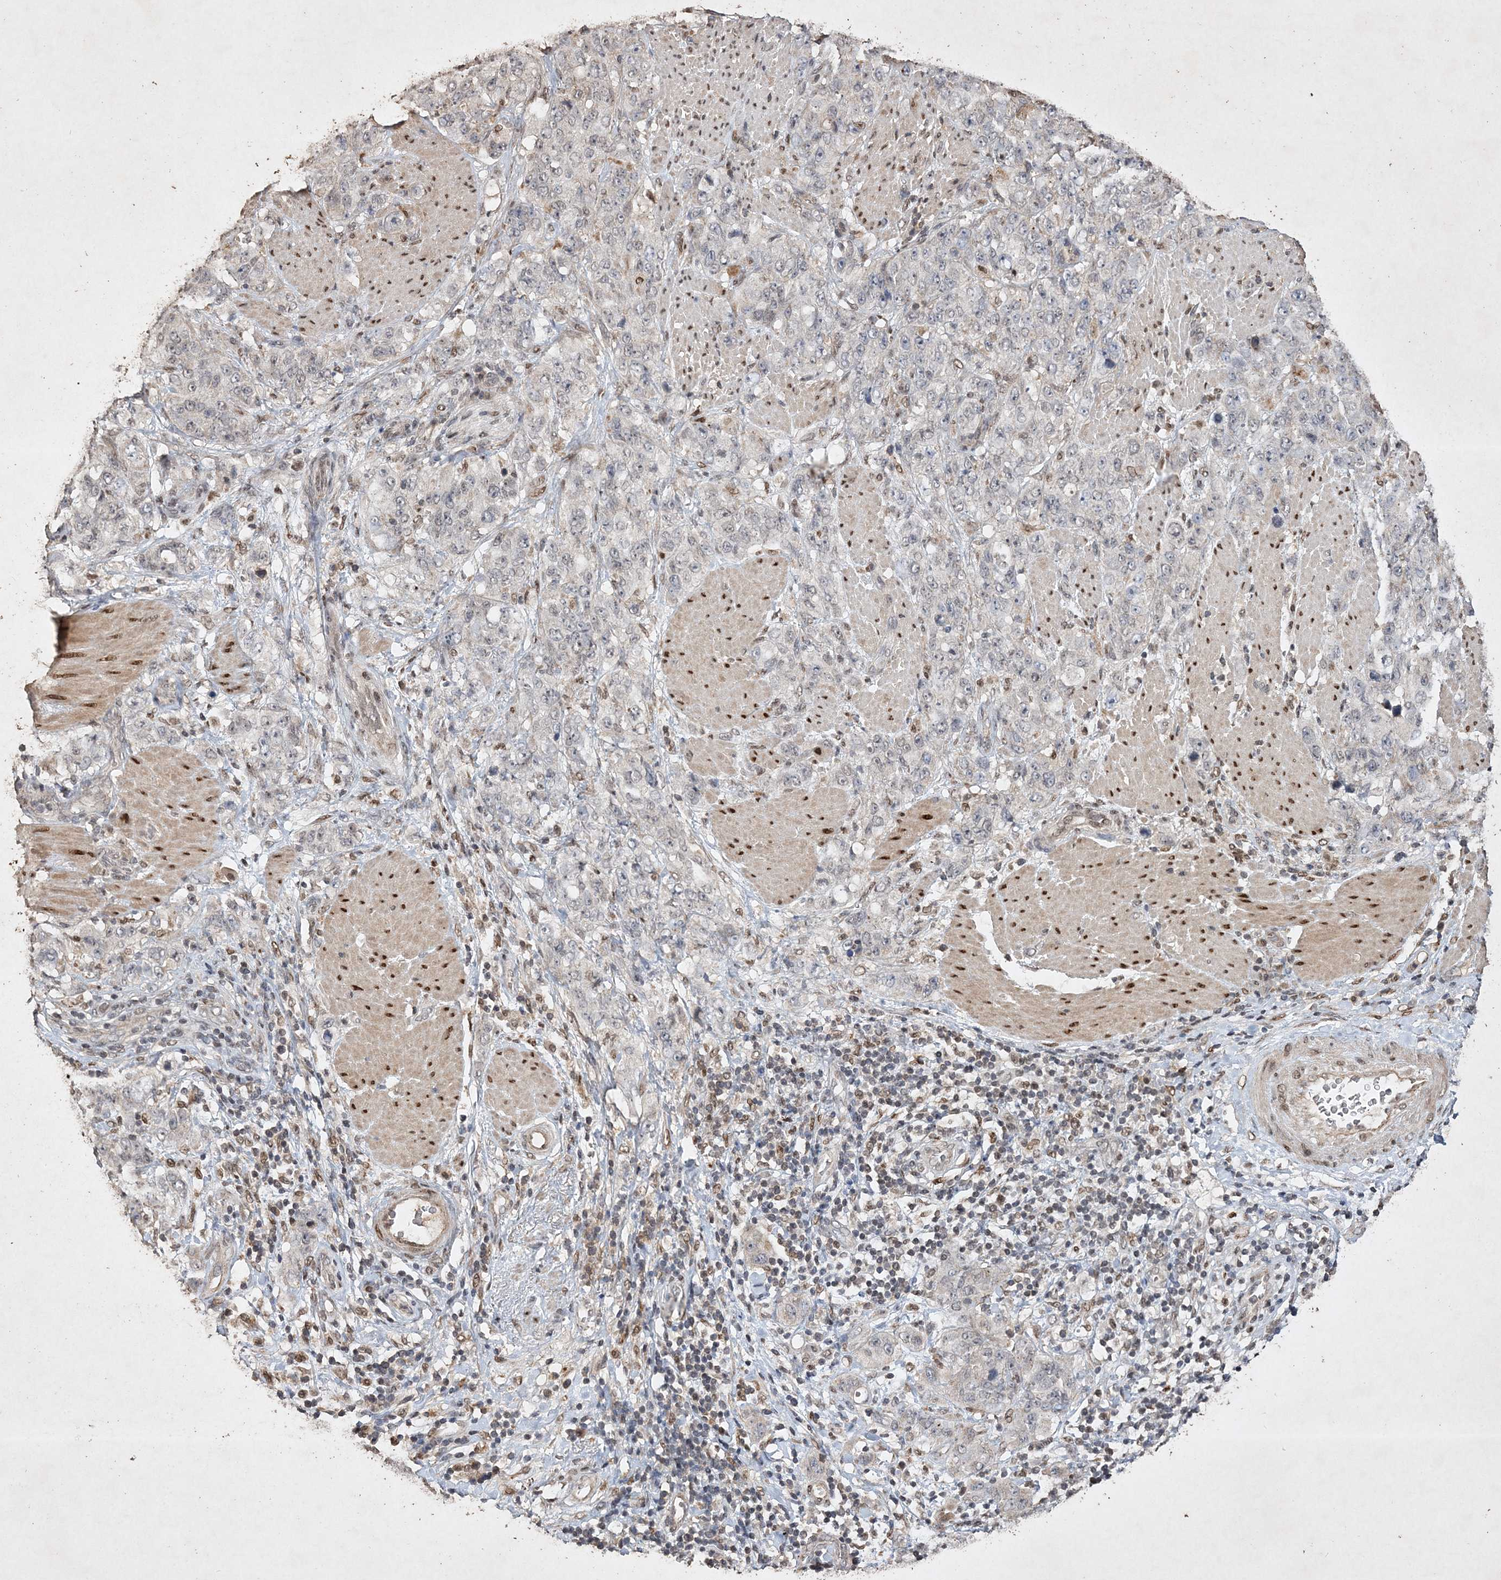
{"staining": {"intensity": "negative", "quantity": "none", "location": "none"}, "tissue": "stomach cancer", "cell_type": "Tumor cells", "image_type": "cancer", "snomed": [{"axis": "morphology", "description": "Adenocarcinoma, NOS"}, {"axis": "topography", "description": "Stomach"}], "caption": "The photomicrograph reveals no staining of tumor cells in stomach cancer.", "gene": "C3orf38", "patient": {"sex": "male", "age": 48}}